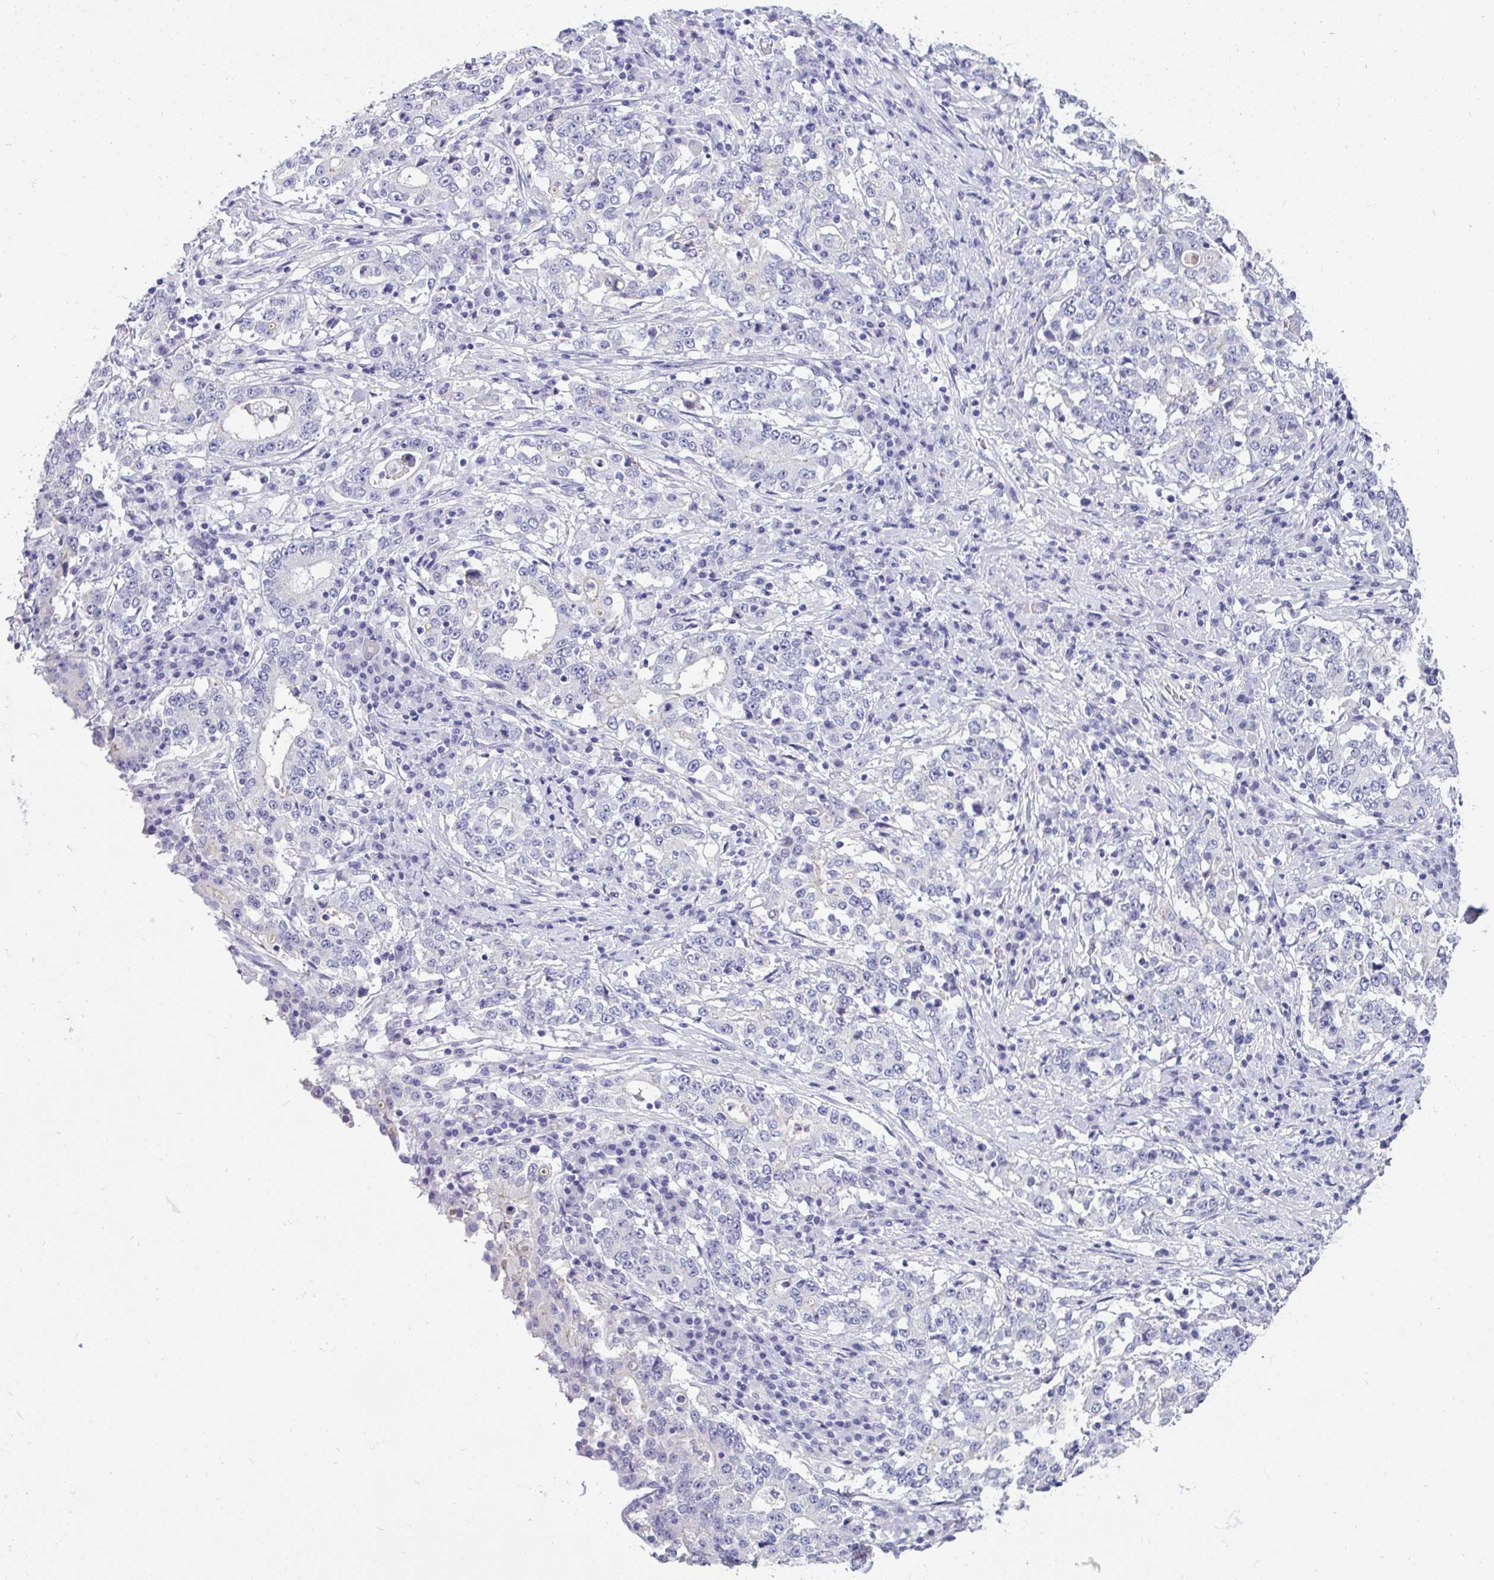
{"staining": {"intensity": "negative", "quantity": "none", "location": "none"}, "tissue": "stomach cancer", "cell_type": "Tumor cells", "image_type": "cancer", "snomed": [{"axis": "morphology", "description": "Adenocarcinoma, NOS"}, {"axis": "topography", "description": "Stomach"}], "caption": "This is an IHC image of stomach cancer (adenocarcinoma). There is no positivity in tumor cells.", "gene": "VGLL3", "patient": {"sex": "male", "age": 59}}